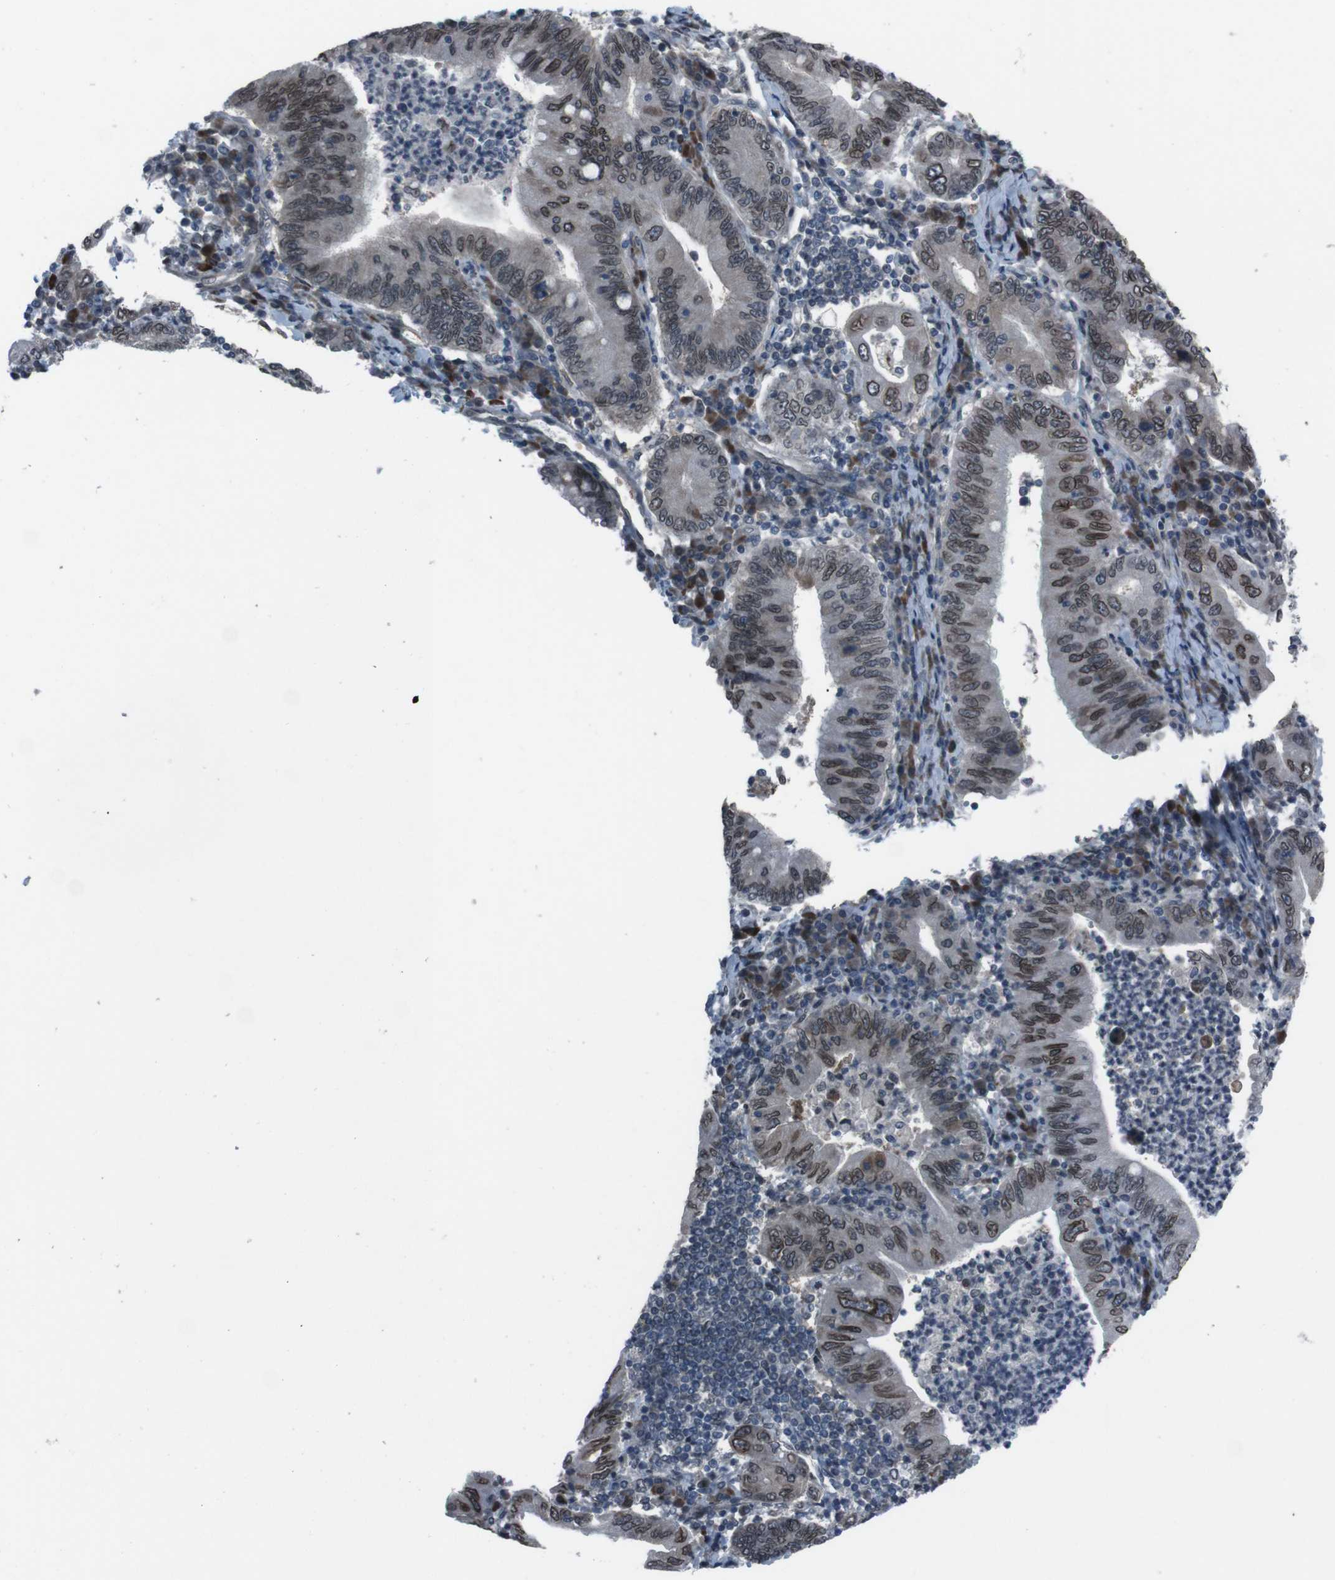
{"staining": {"intensity": "moderate", "quantity": ">75%", "location": "nuclear"}, "tissue": "stomach cancer", "cell_type": "Tumor cells", "image_type": "cancer", "snomed": [{"axis": "morphology", "description": "Normal tissue, NOS"}, {"axis": "morphology", "description": "Adenocarcinoma, NOS"}, {"axis": "topography", "description": "Esophagus"}, {"axis": "topography", "description": "Stomach, upper"}, {"axis": "topography", "description": "Peripheral nerve tissue"}], "caption": "Immunohistochemistry (IHC) micrograph of neoplastic tissue: human stomach cancer stained using immunohistochemistry demonstrates medium levels of moderate protein expression localized specifically in the nuclear of tumor cells, appearing as a nuclear brown color.", "gene": "SS18L1", "patient": {"sex": "male", "age": 62}}